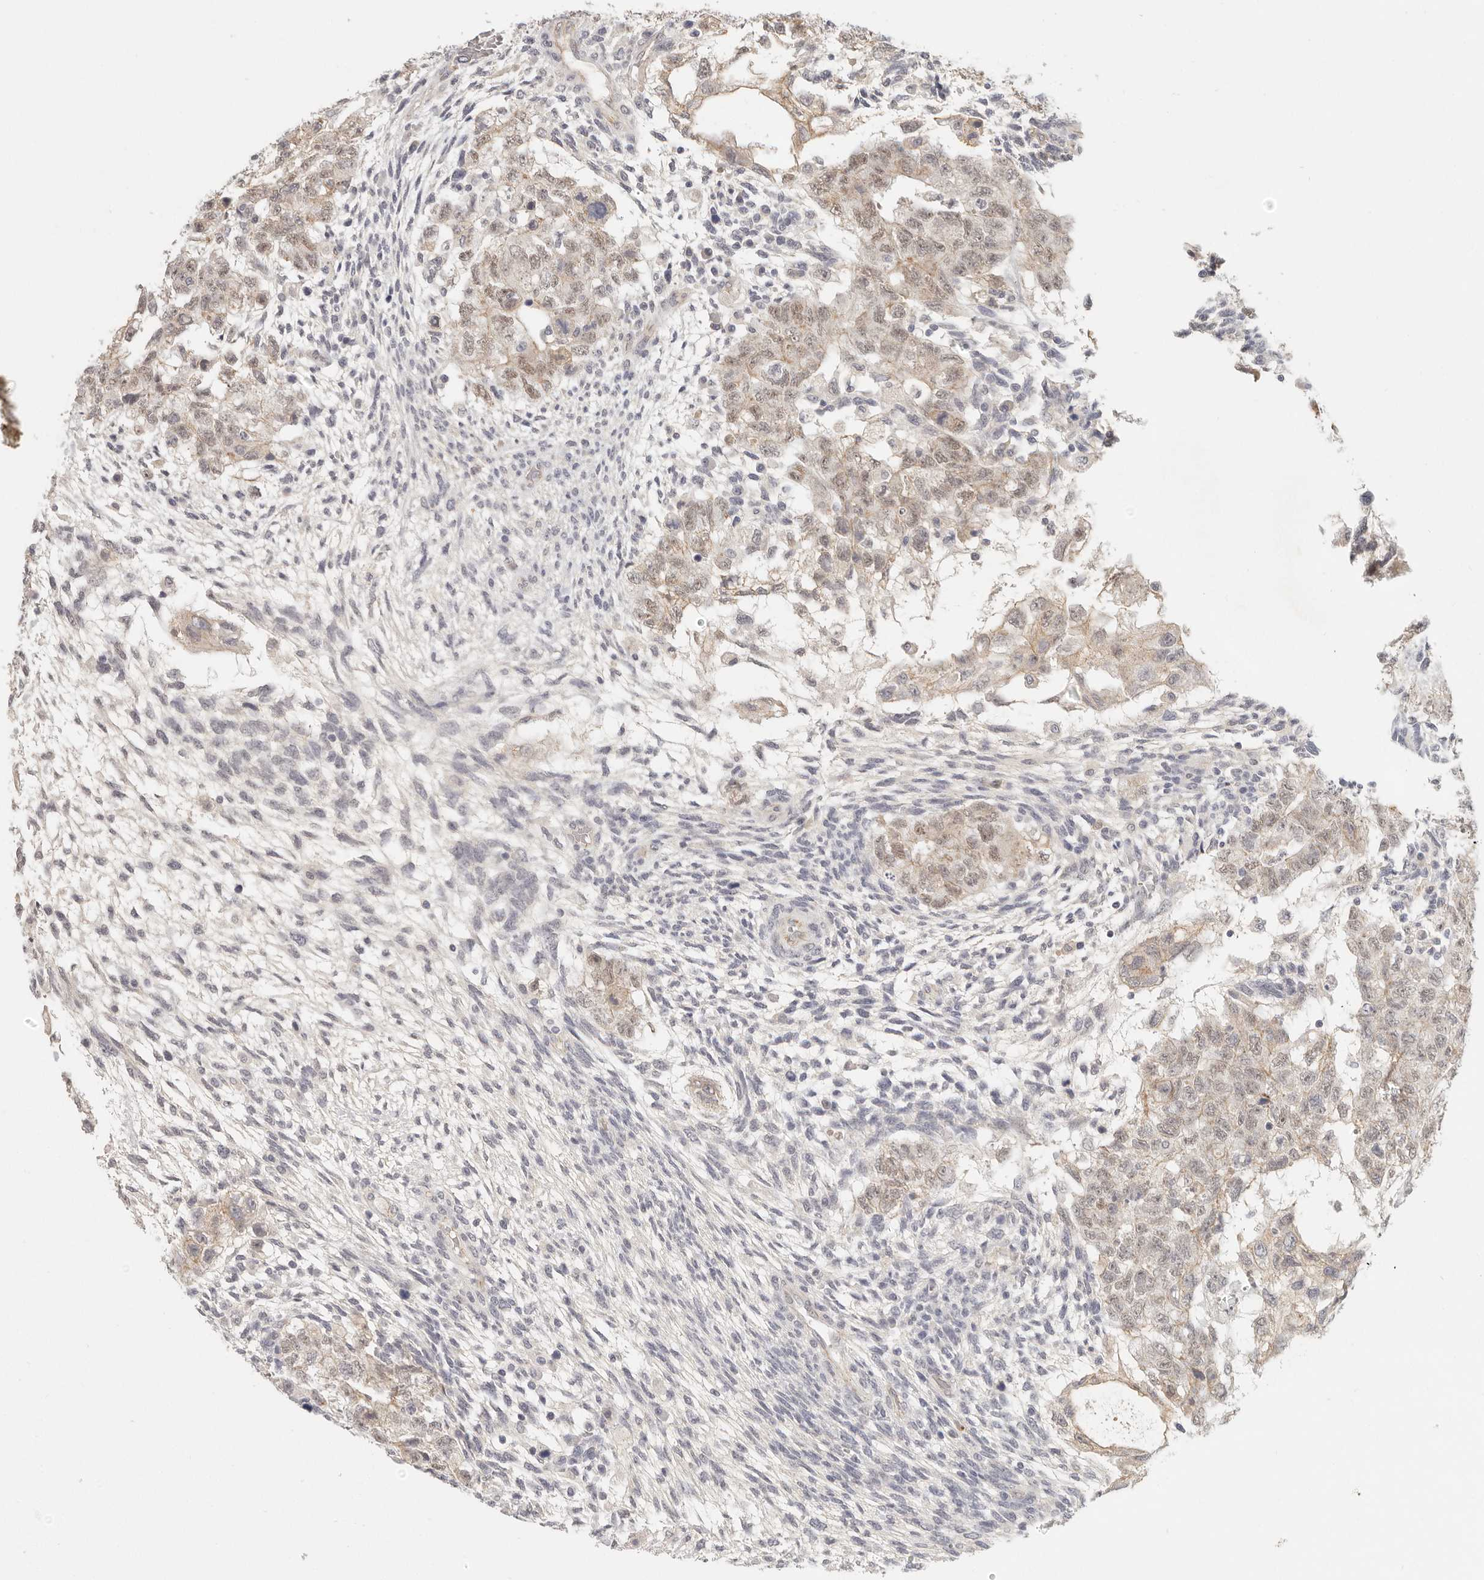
{"staining": {"intensity": "weak", "quantity": ">75%", "location": "cytoplasmic/membranous,nuclear"}, "tissue": "testis cancer", "cell_type": "Tumor cells", "image_type": "cancer", "snomed": [{"axis": "morphology", "description": "Normal tissue, NOS"}, {"axis": "morphology", "description": "Carcinoma, Embryonal, NOS"}, {"axis": "topography", "description": "Testis"}], "caption": "Tumor cells exhibit low levels of weak cytoplasmic/membranous and nuclear expression in approximately >75% of cells in human testis cancer (embryonal carcinoma).", "gene": "ANXA9", "patient": {"sex": "male", "age": 36}}